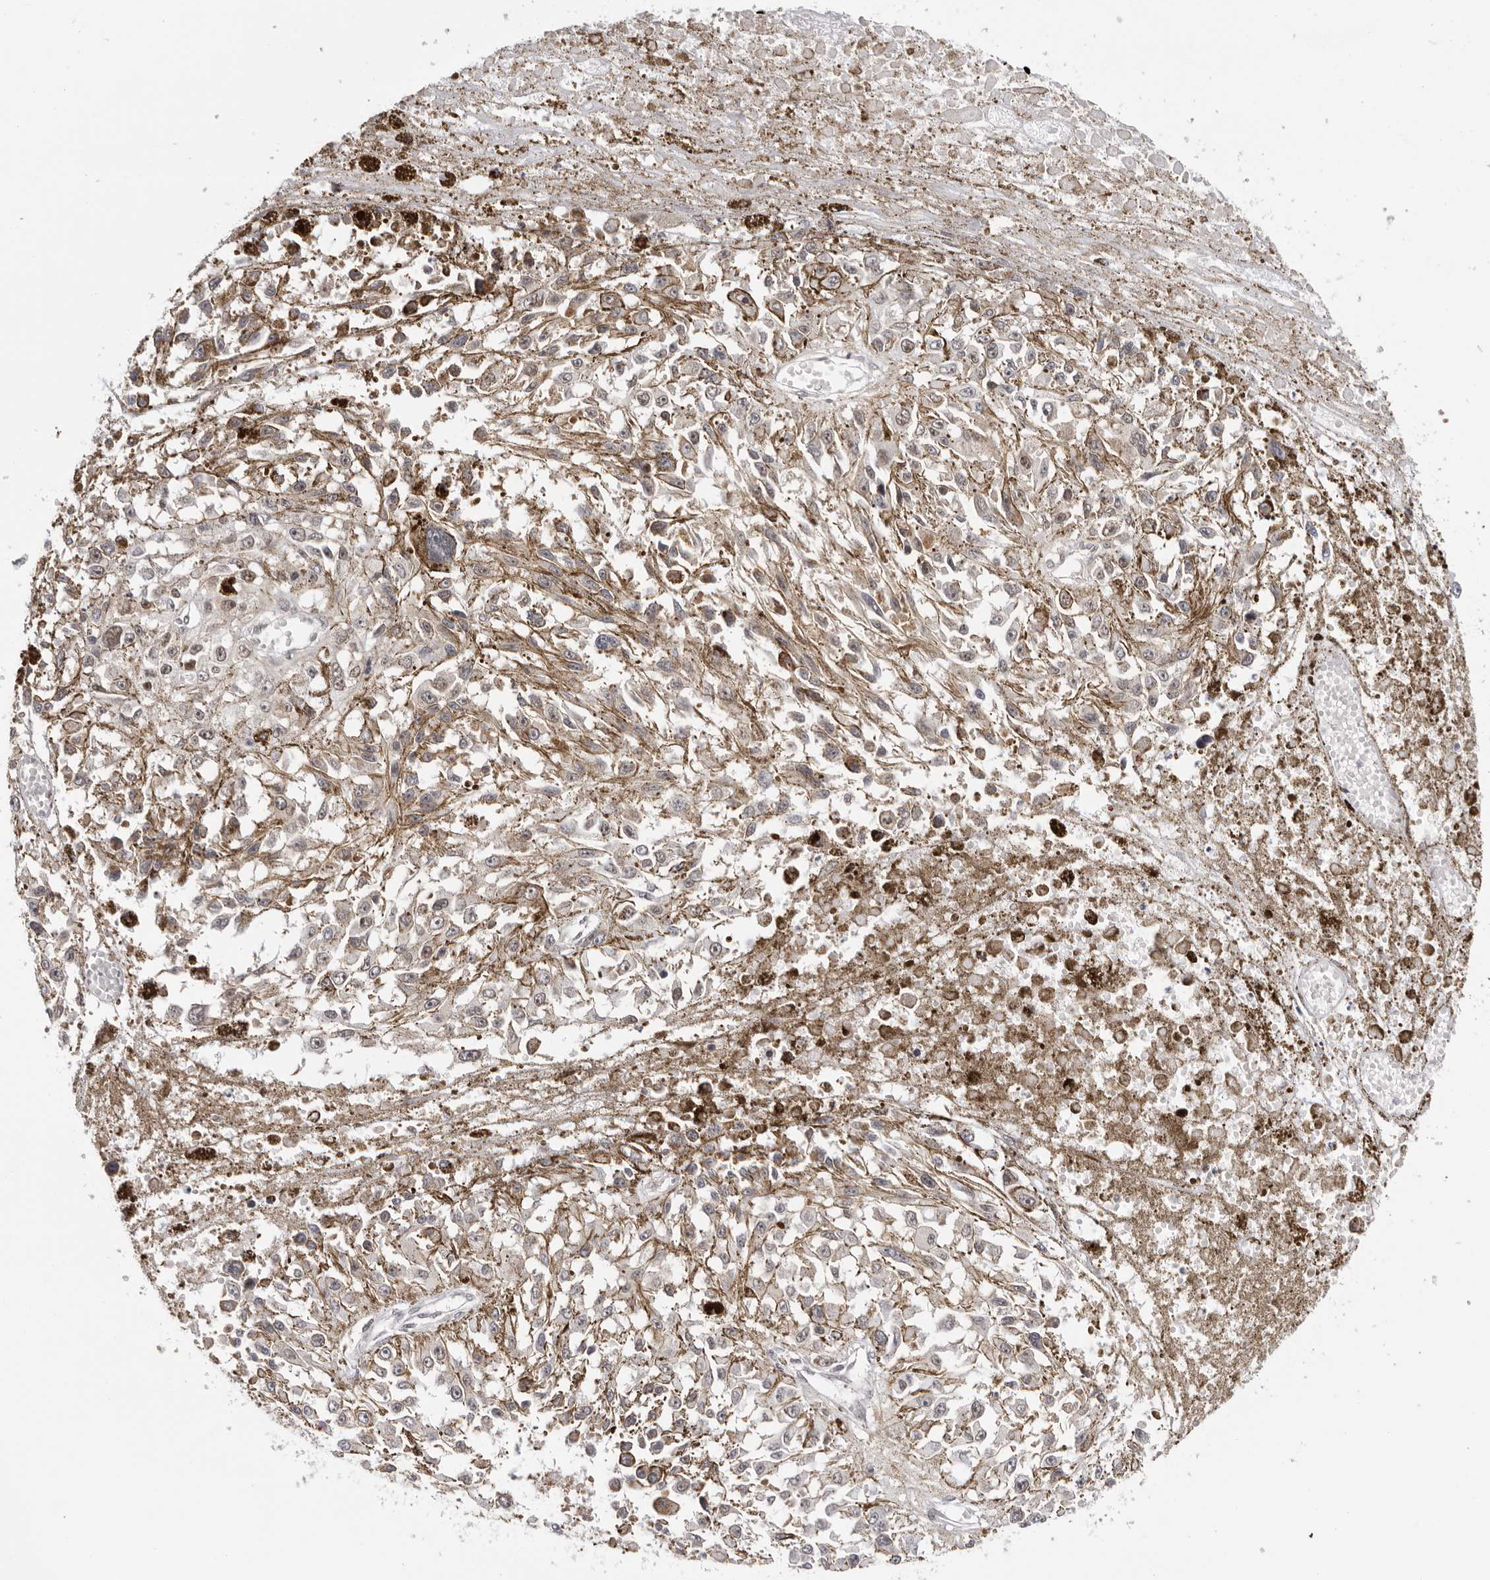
{"staining": {"intensity": "negative", "quantity": "none", "location": "none"}, "tissue": "melanoma", "cell_type": "Tumor cells", "image_type": "cancer", "snomed": [{"axis": "morphology", "description": "Malignant melanoma, Metastatic site"}, {"axis": "topography", "description": "Lymph node"}], "caption": "A photomicrograph of human malignant melanoma (metastatic site) is negative for staining in tumor cells.", "gene": "WDR77", "patient": {"sex": "male", "age": 59}}